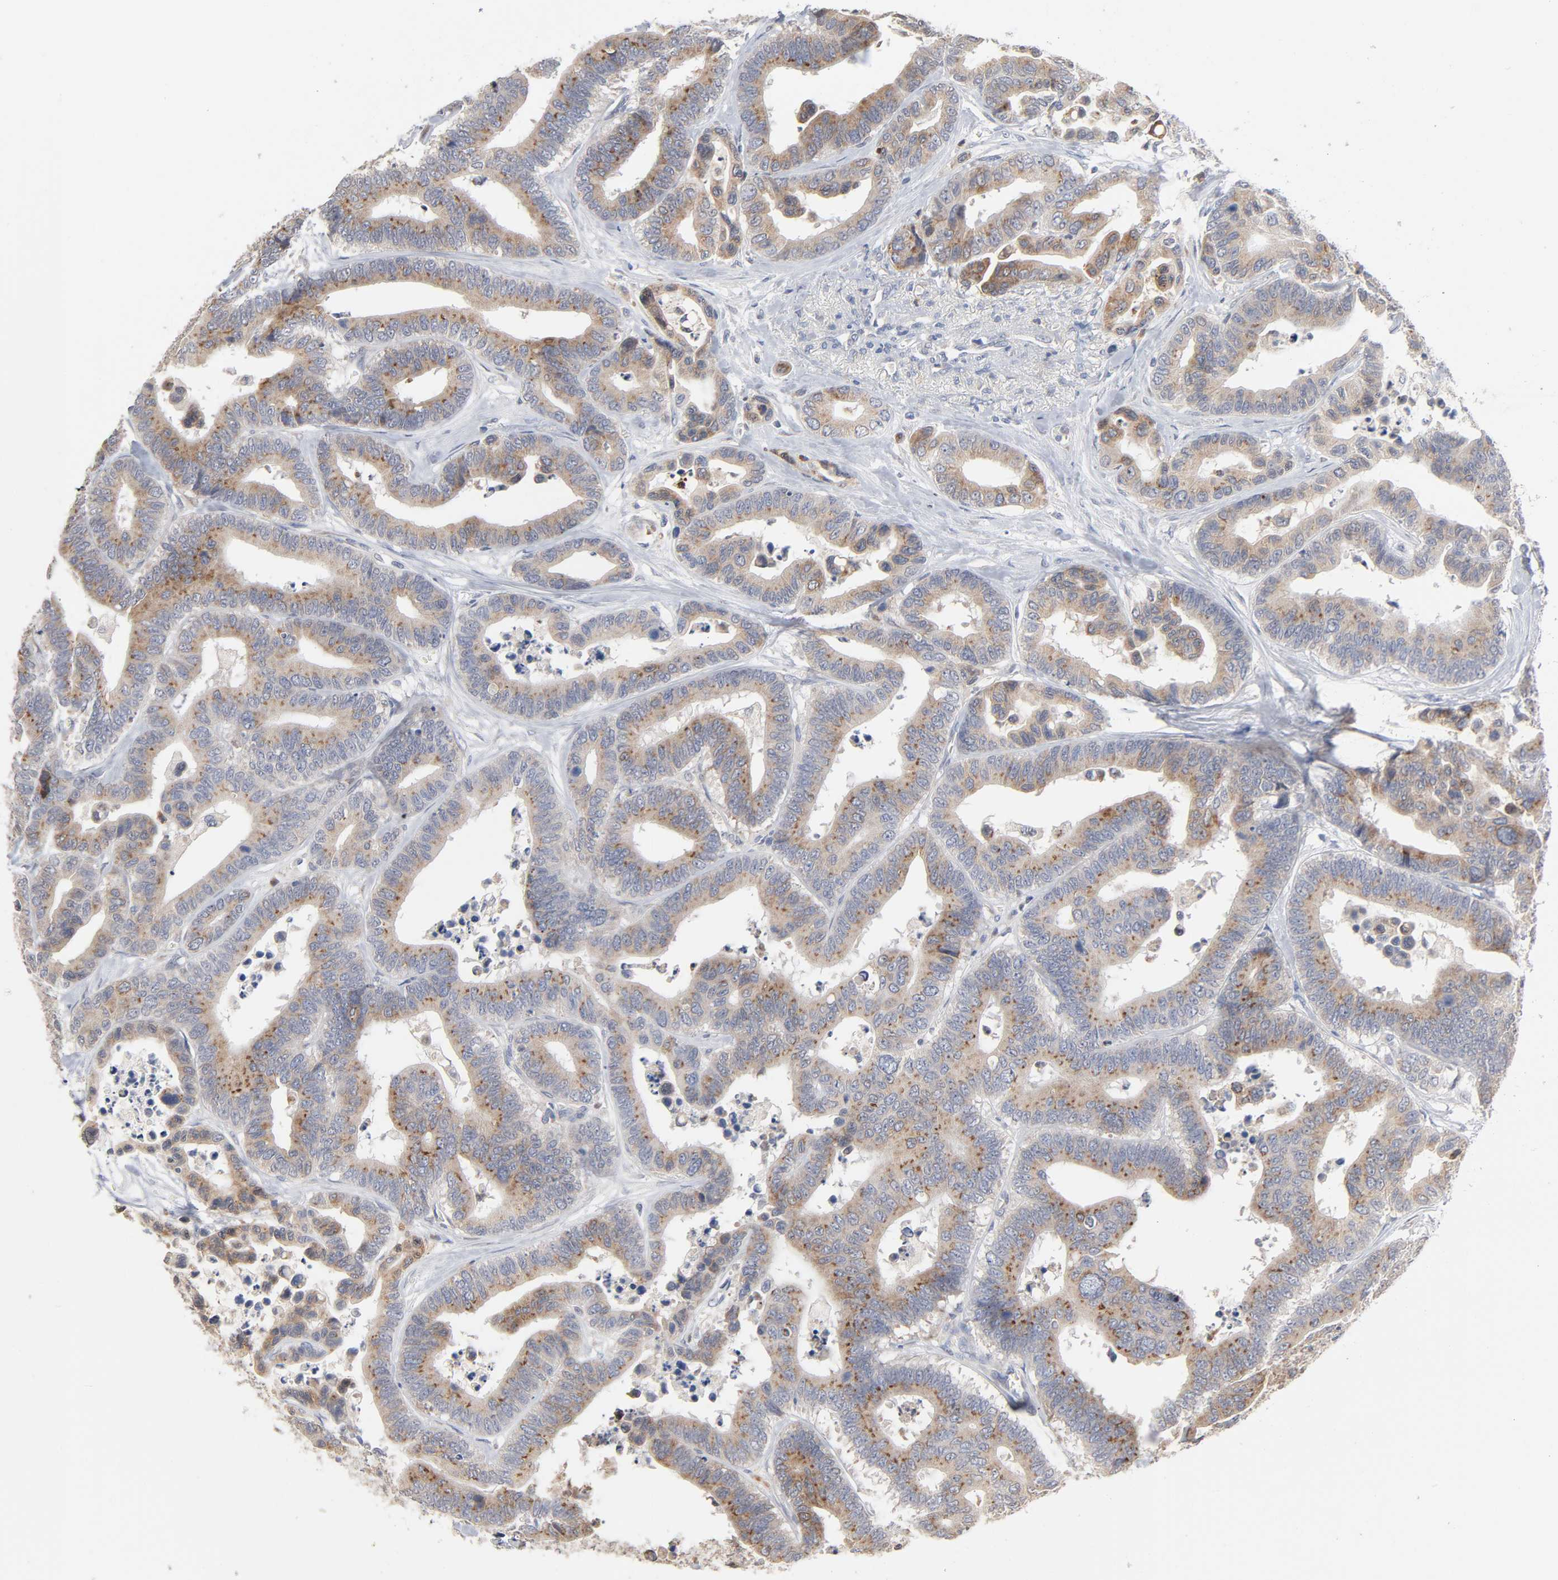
{"staining": {"intensity": "weak", "quantity": ">75%", "location": "cytoplasmic/membranous"}, "tissue": "colorectal cancer", "cell_type": "Tumor cells", "image_type": "cancer", "snomed": [{"axis": "morphology", "description": "Adenocarcinoma, NOS"}, {"axis": "topography", "description": "Colon"}], "caption": "Immunohistochemical staining of colorectal cancer reveals weak cytoplasmic/membranous protein staining in about >75% of tumor cells.", "gene": "AK7", "patient": {"sex": "male", "age": 82}}